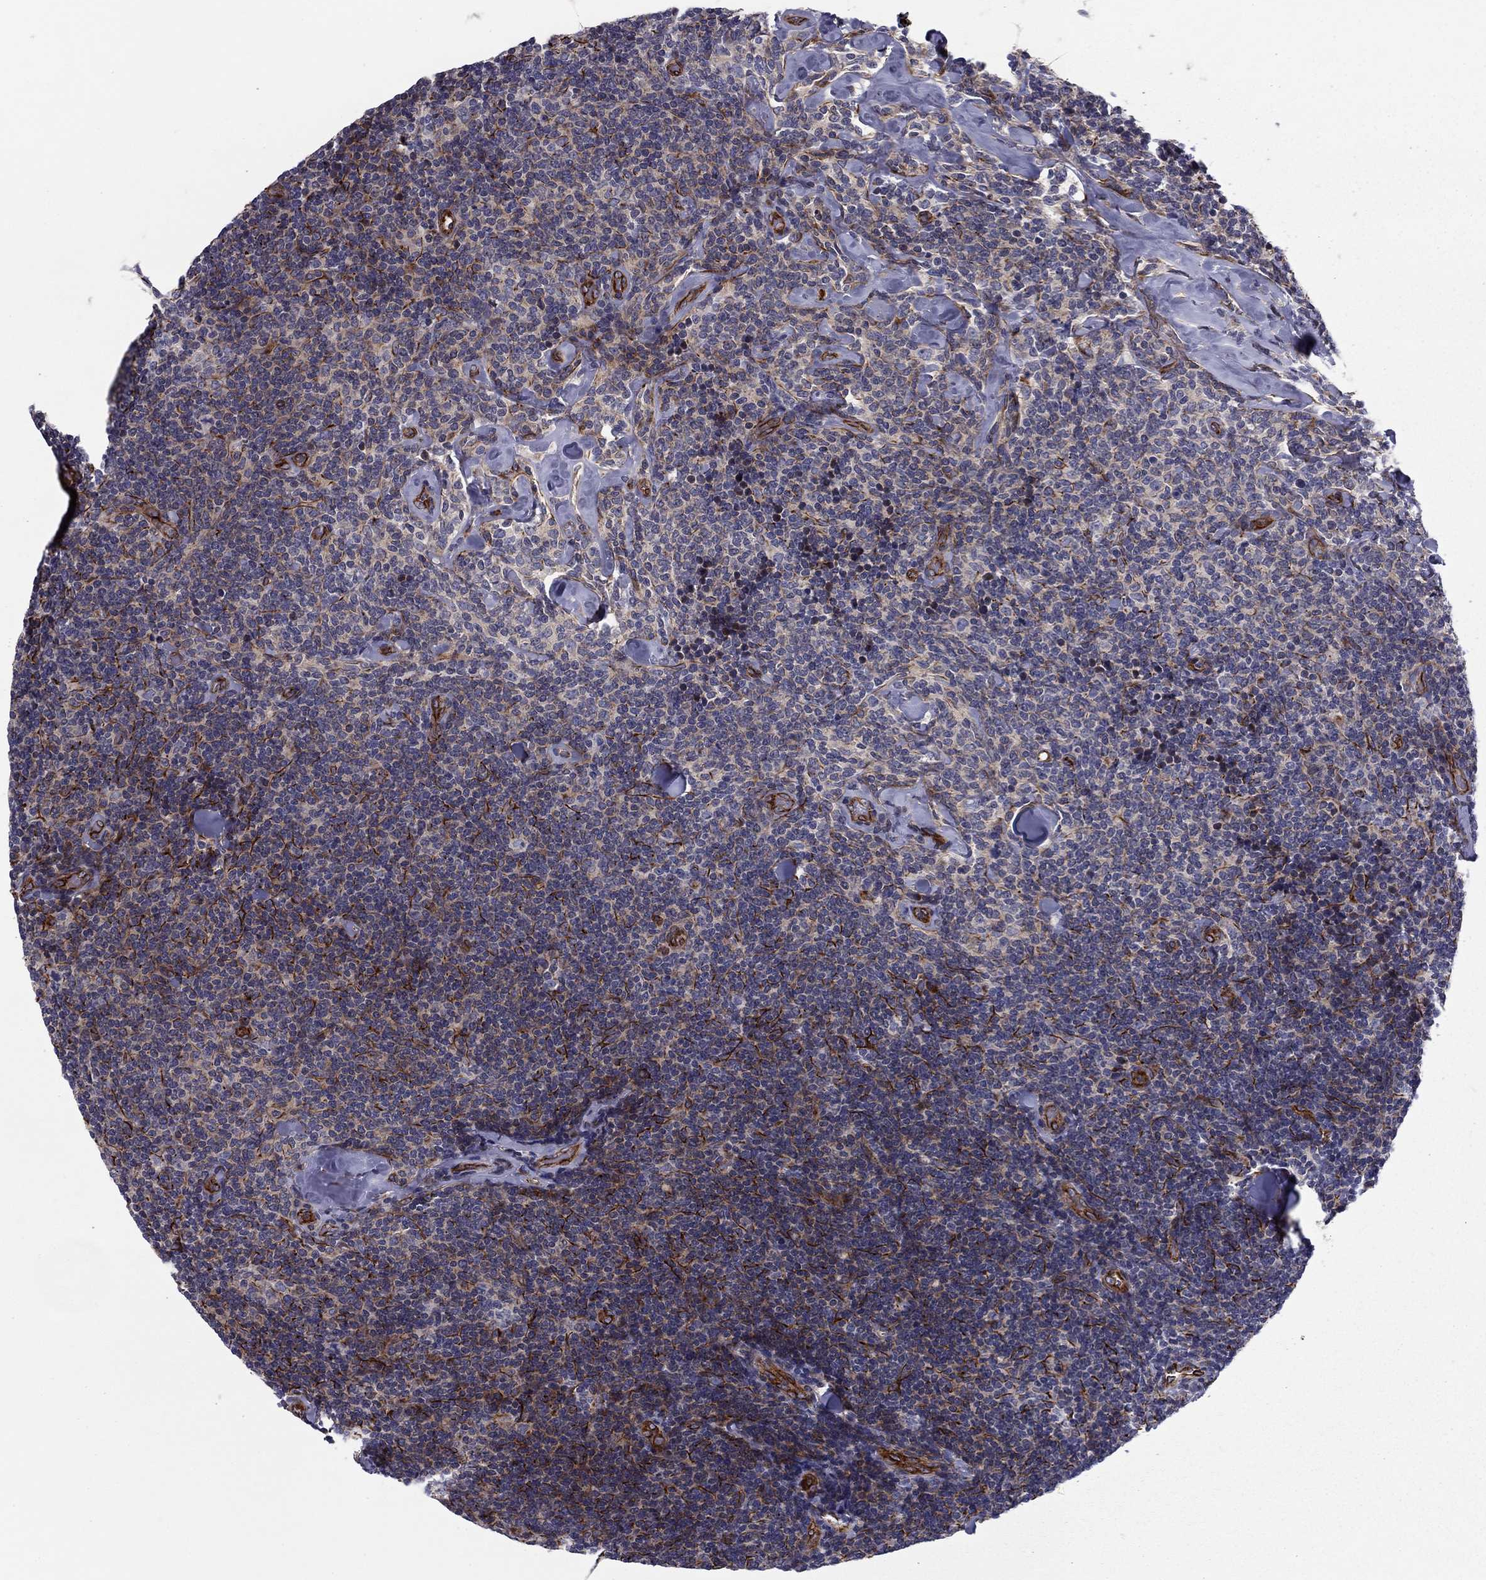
{"staining": {"intensity": "negative", "quantity": "none", "location": "none"}, "tissue": "lymphoma", "cell_type": "Tumor cells", "image_type": "cancer", "snomed": [{"axis": "morphology", "description": "Malignant lymphoma, non-Hodgkin's type, Low grade"}, {"axis": "topography", "description": "Lymph node"}], "caption": "This is an immunohistochemistry (IHC) histopathology image of malignant lymphoma, non-Hodgkin's type (low-grade). There is no staining in tumor cells.", "gene": "CLSTN1", "patient": {"sex": "female", "age": 56}}